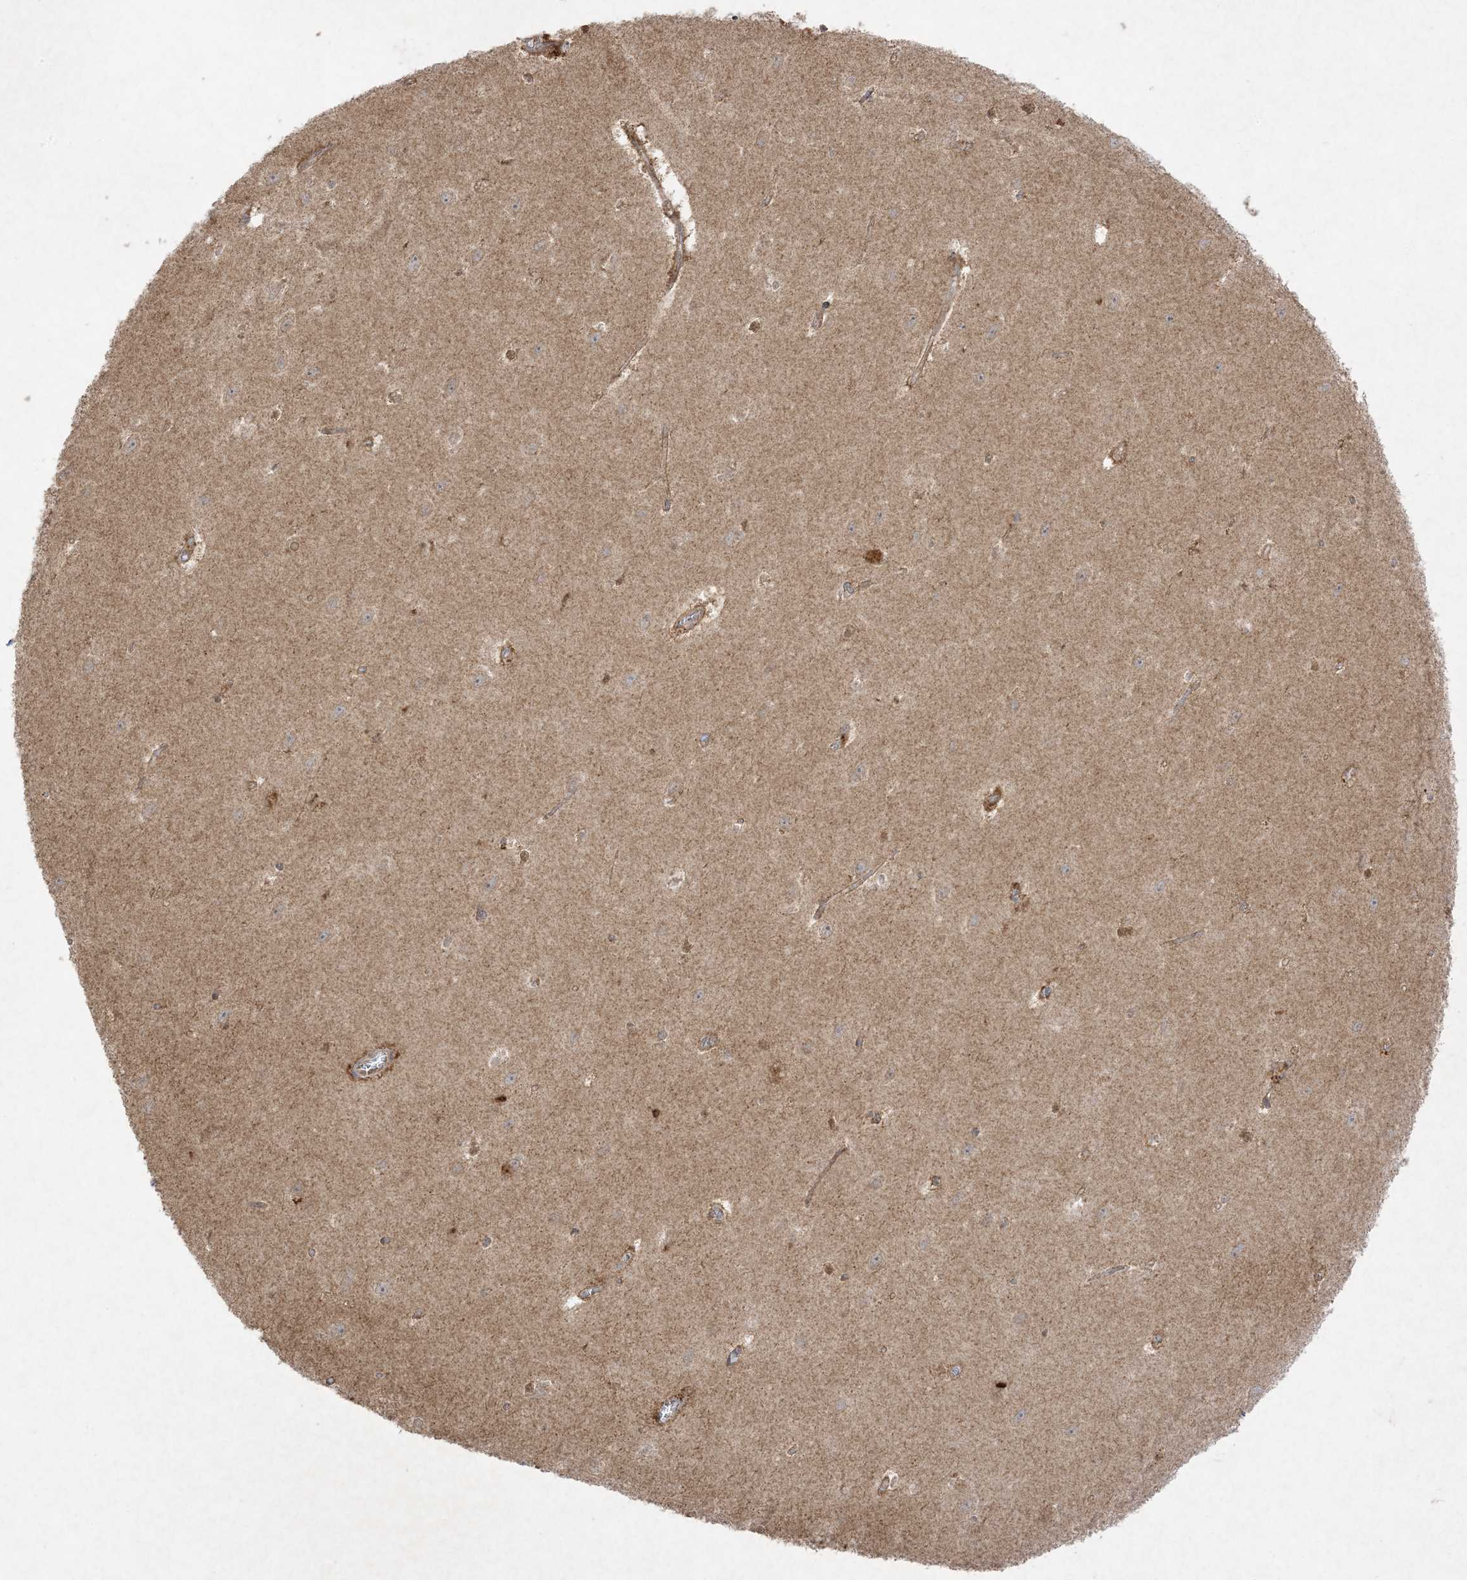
{"staining": {"intensity": "moderate", "quantity": "<25%", "location": "cytoplasmic/membranous"}, "tissue": "hippocampus", "cell_type": "Glial cells", "image_type": "normal", "snomed": [{"axis": "morphology", "description": "Normal tissue, NOS"}, {"axis": "topography", "description": "Hippocampus"}], "caption": "Immunohistochemical staining of unremarkable human hippocampus displays <25% levels of moderate cytoplasmic/membranous protein staining in approximately <25% of glial cells.", "gene": "UBE2C", "patient": {"sex": "female", "age": 64}}